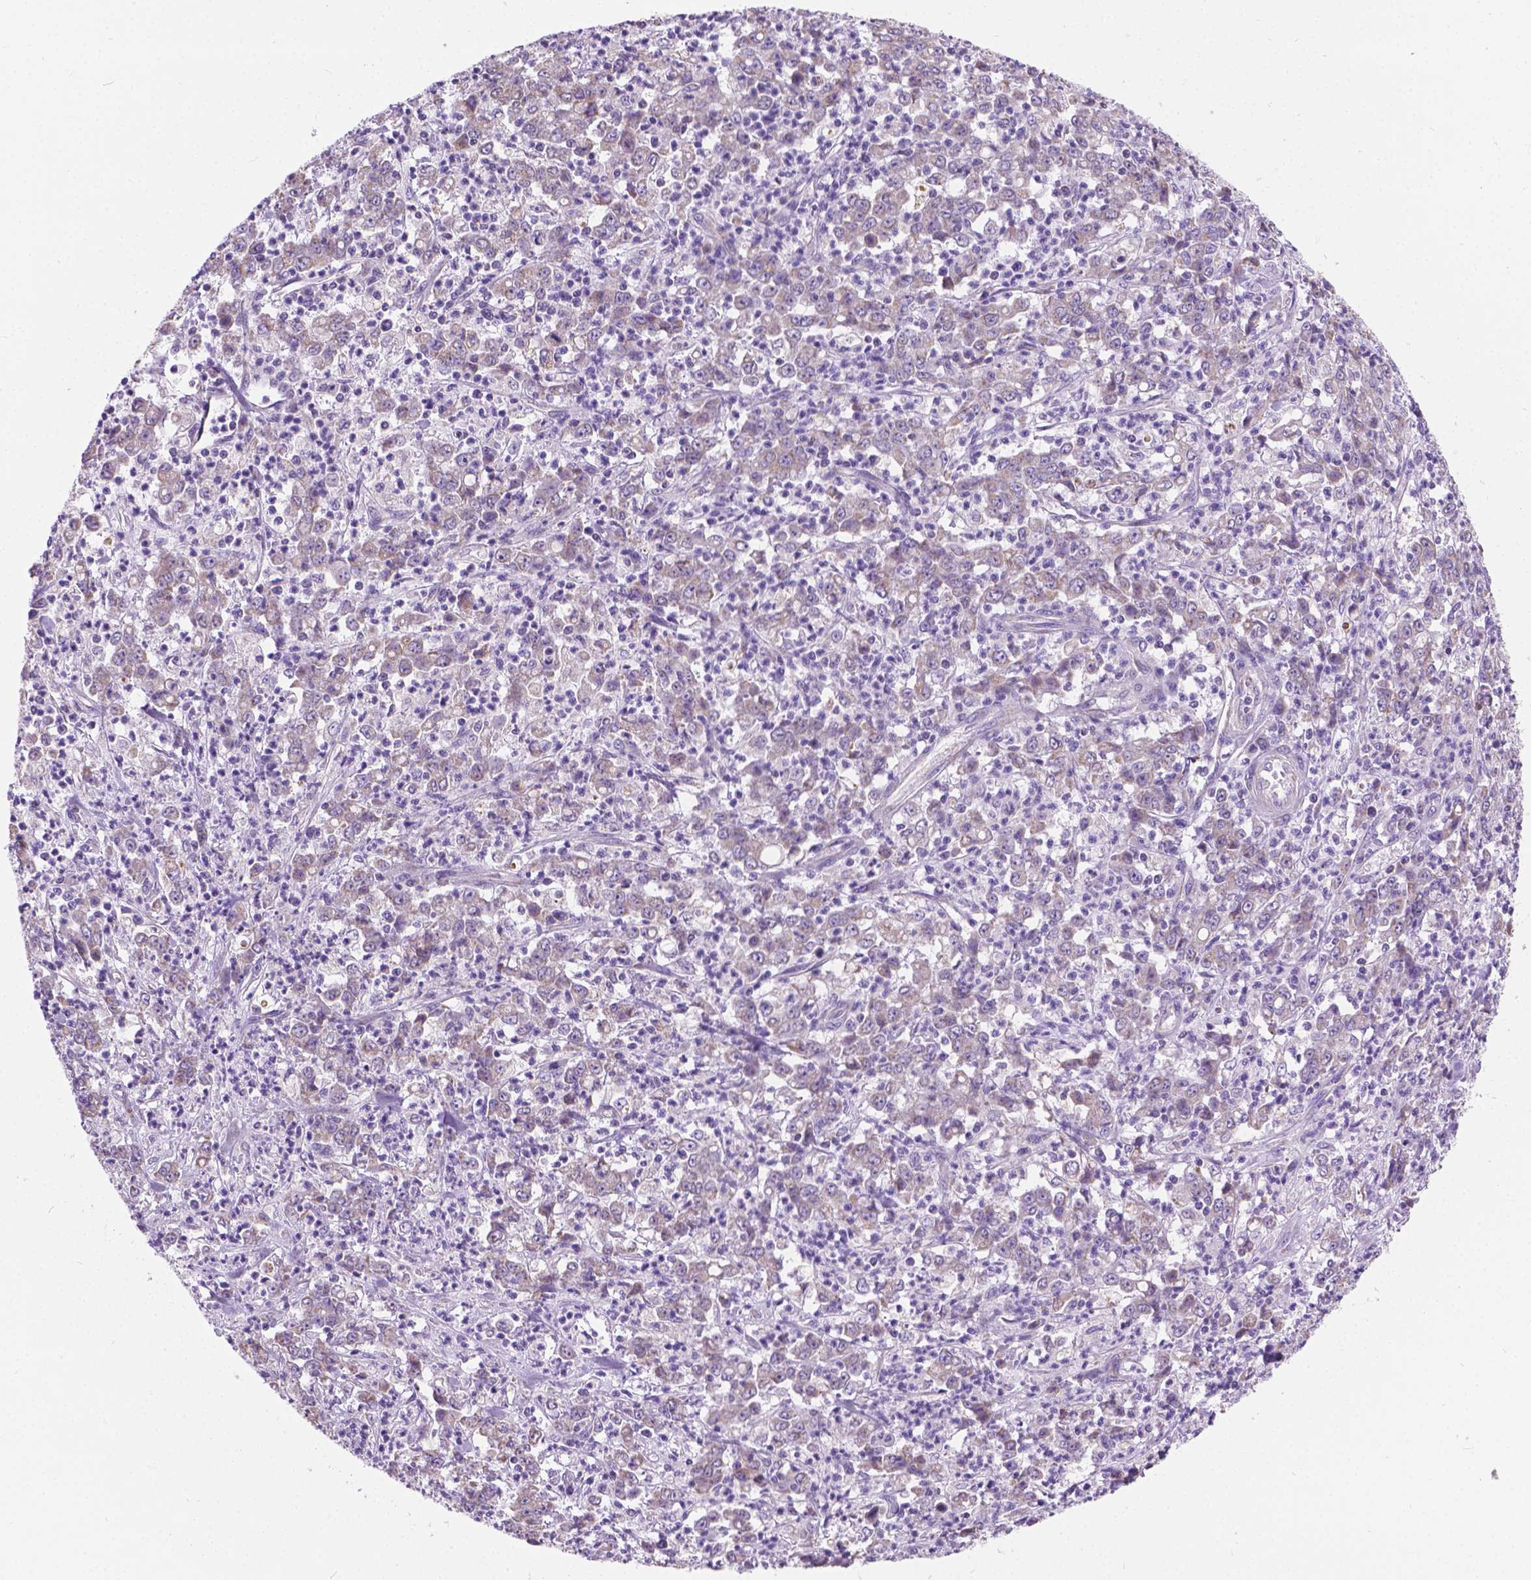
{"staining": {"intensity": "negative", "quantity": "none", "location": "none"}, "tissue": "stomach cancer", "cell_type": "Tumor cells", "image_type": "cancer", "snomed": [{"axis": "morphology", "description": "Adenocarcinoma, NOS"}, {"axis": "topography", "description": "Stomach, lower"}], "caption": "The IHC photomicrograph has no significant positivity in tumor cells of stomach cancer tissue.", "gene": "CSPG5", "patient": {"sex": "female", "age": 71}}